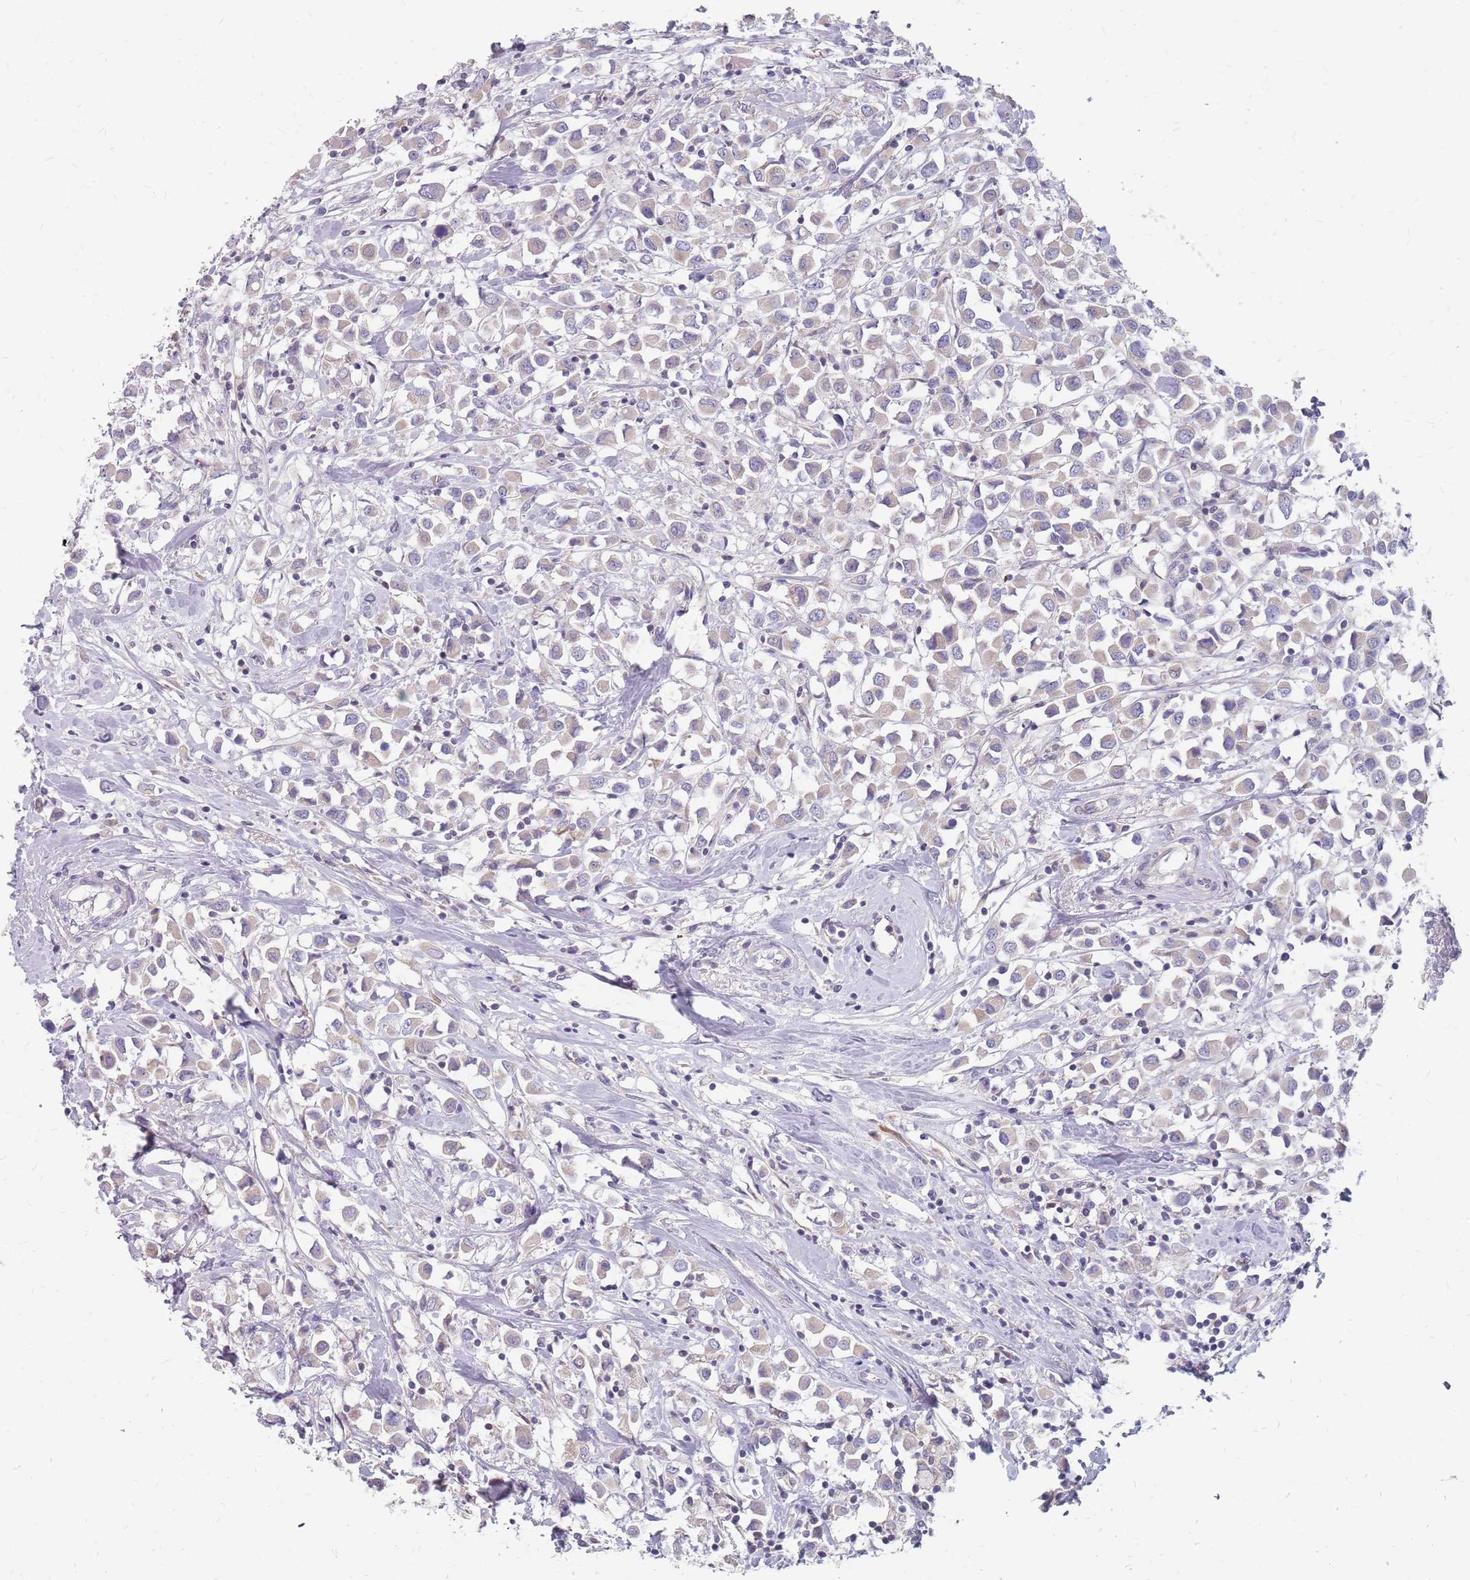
{"staining": {"intensity": "weak", "quantity": "25%-75%", "location": "cytoplasmic/membranous"}, "tissue": "breast cancer", "cell_type": "Tumor cells", "image_type": "cancer", "snomed": [{"axis": "morphology", "description": "Duct carcinoma"}, {"axis": "topography", "description": "Breast"}], "caption": "A histopathology image of breast intraductal carcinoma stained for a protein shows weak cytoplasmic/membranous brown staining in tumor cells. (DAB (3,3'-diaminobenzidine) = brown stain, brightfield microscopy at high magnification).", "gene": "CMTR2", "patient": {"sex": "female", "age": 61}}